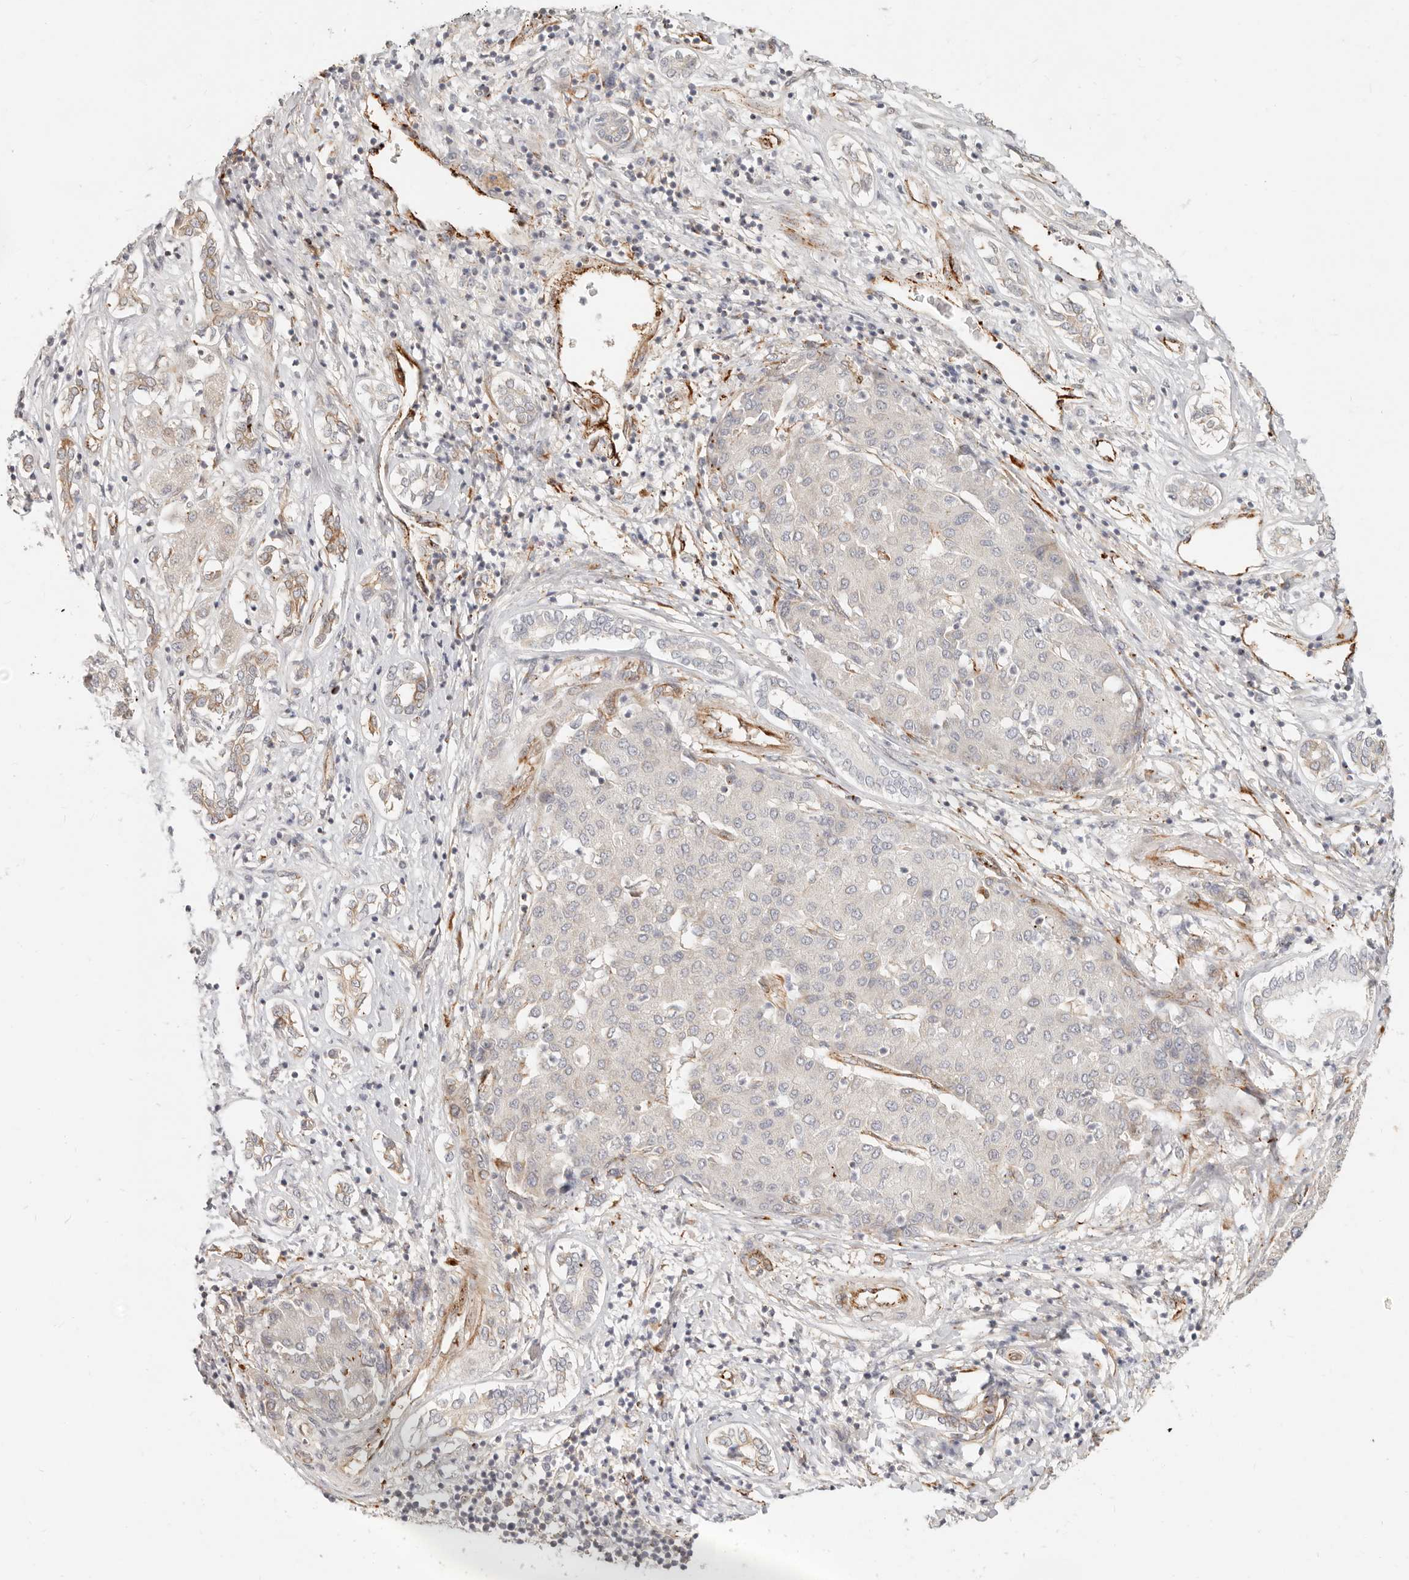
{"staining": {"intensity": "negative", "quantity": "none", "location": "none"}, "tissue": "liver cancer", "cell_type": "Tumor cells", "image_type": "cancer", "snomed": [{"axis": "morphology", "description": "Carcinoma, Hepatocellular, NOS"}, {"axis": "topography", "description": "Liver"}], "caption": "Tumor cells show no significant protein positivity in liver hepatocellular carcinoma. (DAB immunohistochemistry (IHC) visualized using brightfield microscopy, high magnification).", "gene": "SASS6", "patient": {"sex": "male", "age": 65}}